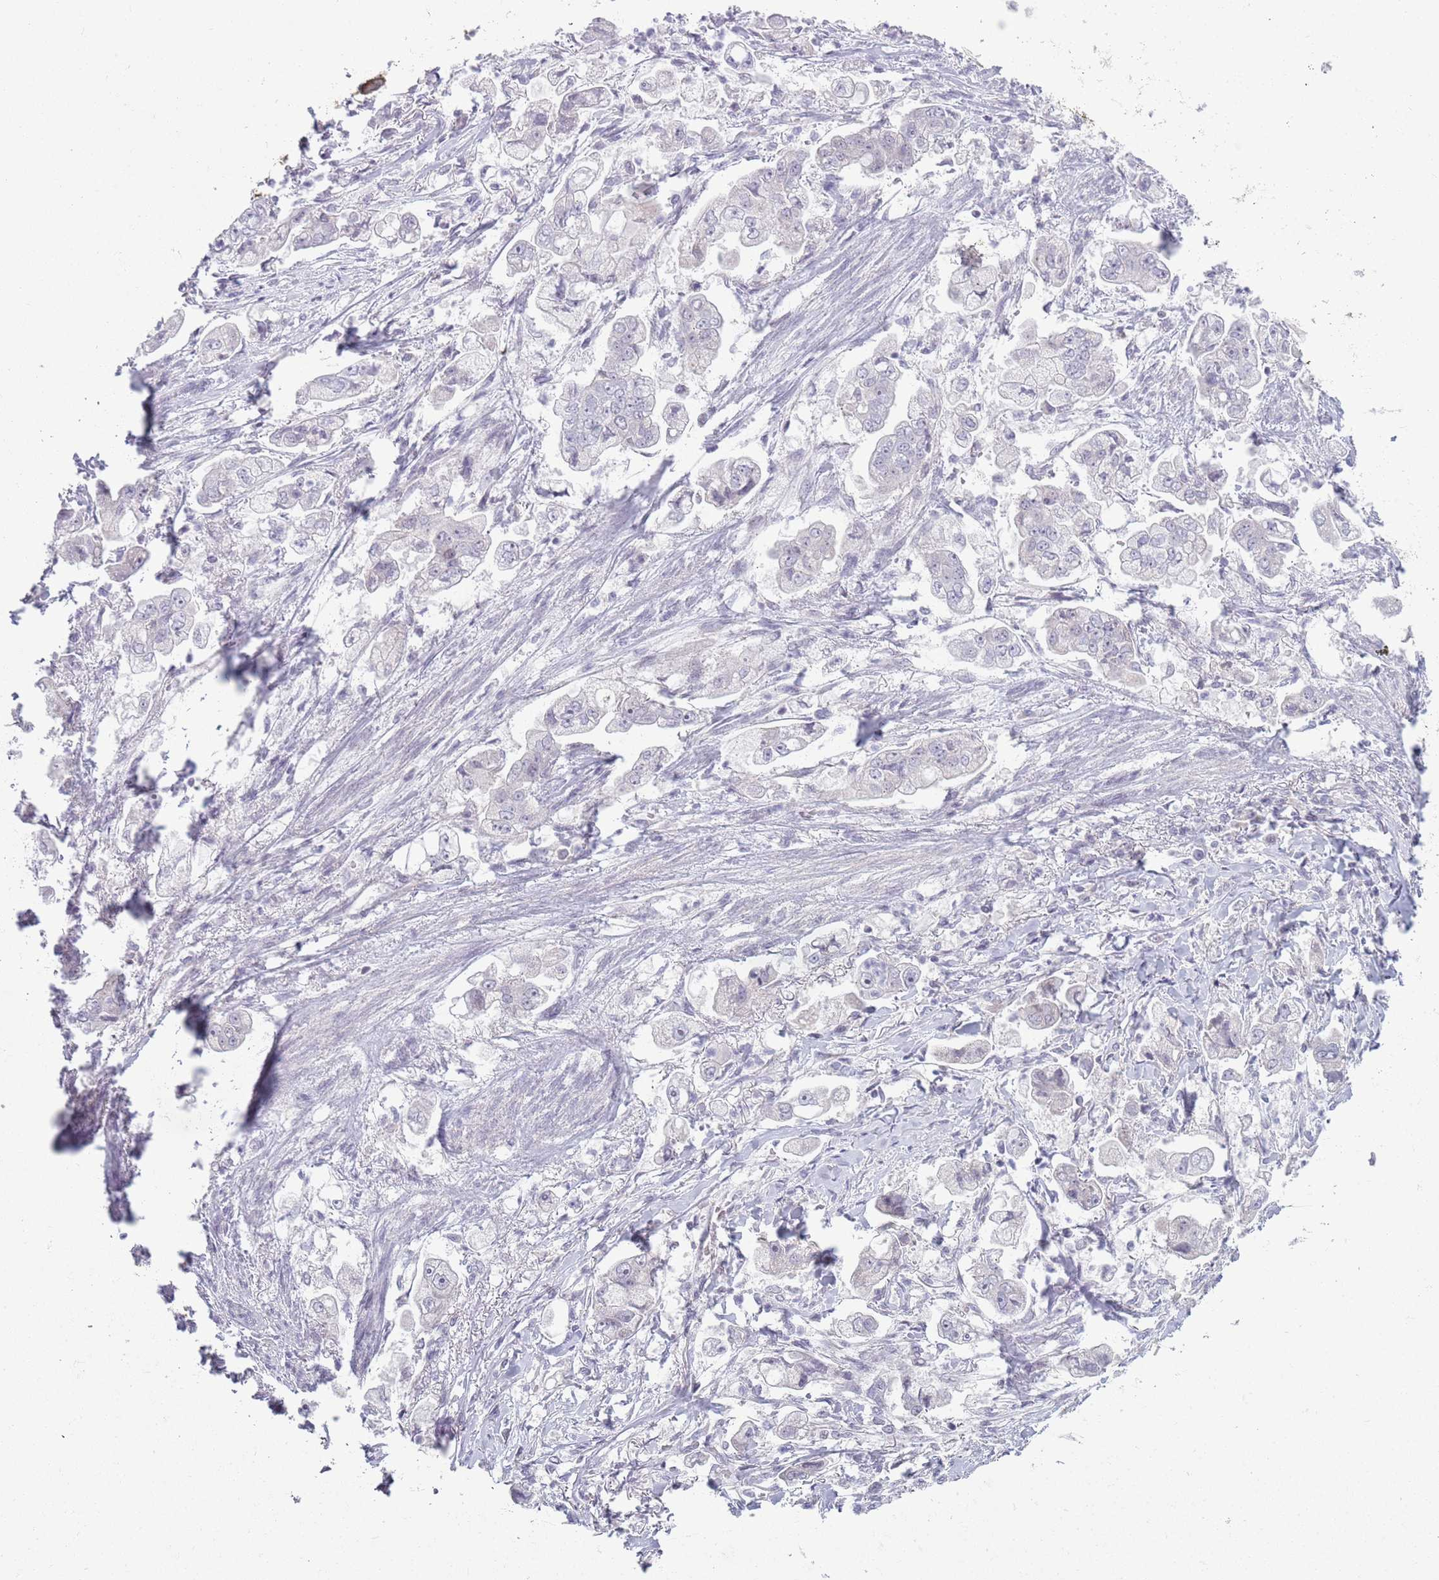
{"staining": {"intensity": "negative", "quantity": "none", "location": "none"}, "tissue": "stomach cancer", "cell_type": "Tumor cells", "image_type": "cancer", "snomed": [{"axis": "morphology", "description": "Adenocarcinoma, NOS"}, {"axis": "topography", "description": "Stomach"}], "caption": "There is no significant positivity in tumor cells of stomach cancer (adenocarcinoma).", "gene": "MRPL34", "patient": {"sex": "male", "age": 62}}